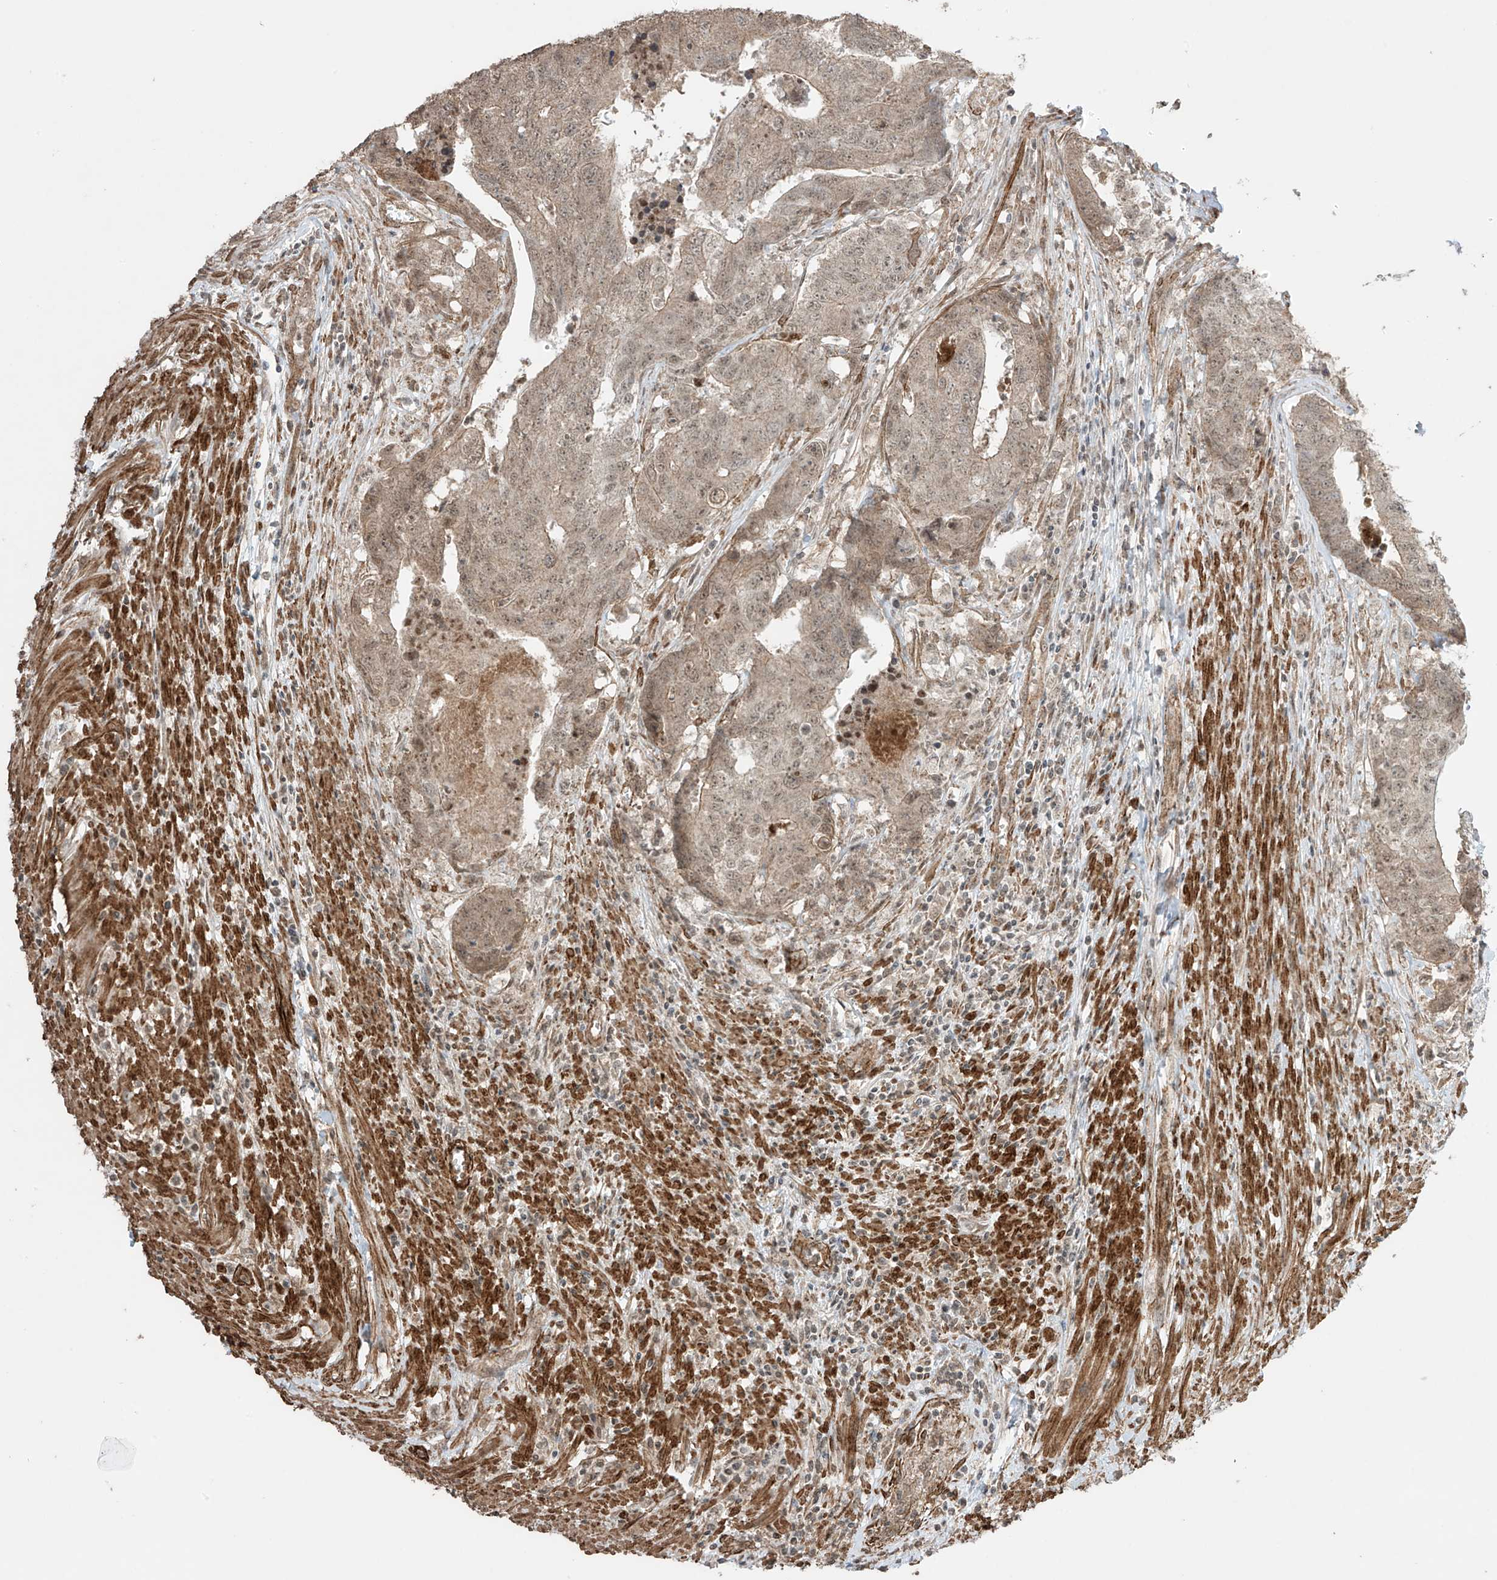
{"staining": {"intensity": "weak", "quantity": ">75%", "location": "cytoplasmic/membranous,nuclear"}, "tissue": "colorectal cancer", "cell_type": "Tumor cells", "image_type": "cancer", "snomed": [{"axis": "morphology", "description": "Adenocarcinoma, NOS"}, {"axis": "topography", "description": "Colon"}], "caption": "DAB (3,3'-diaminobenzidine) immunohistochemical staining of colorectal cancer (adenocarcinoma) shows weak cytoplasmic/membranous and nuclear protein staining in approximately >75% of tumor cells.", "gene": "TTLL5", "patient": {"sex": "female", "age": 67}}